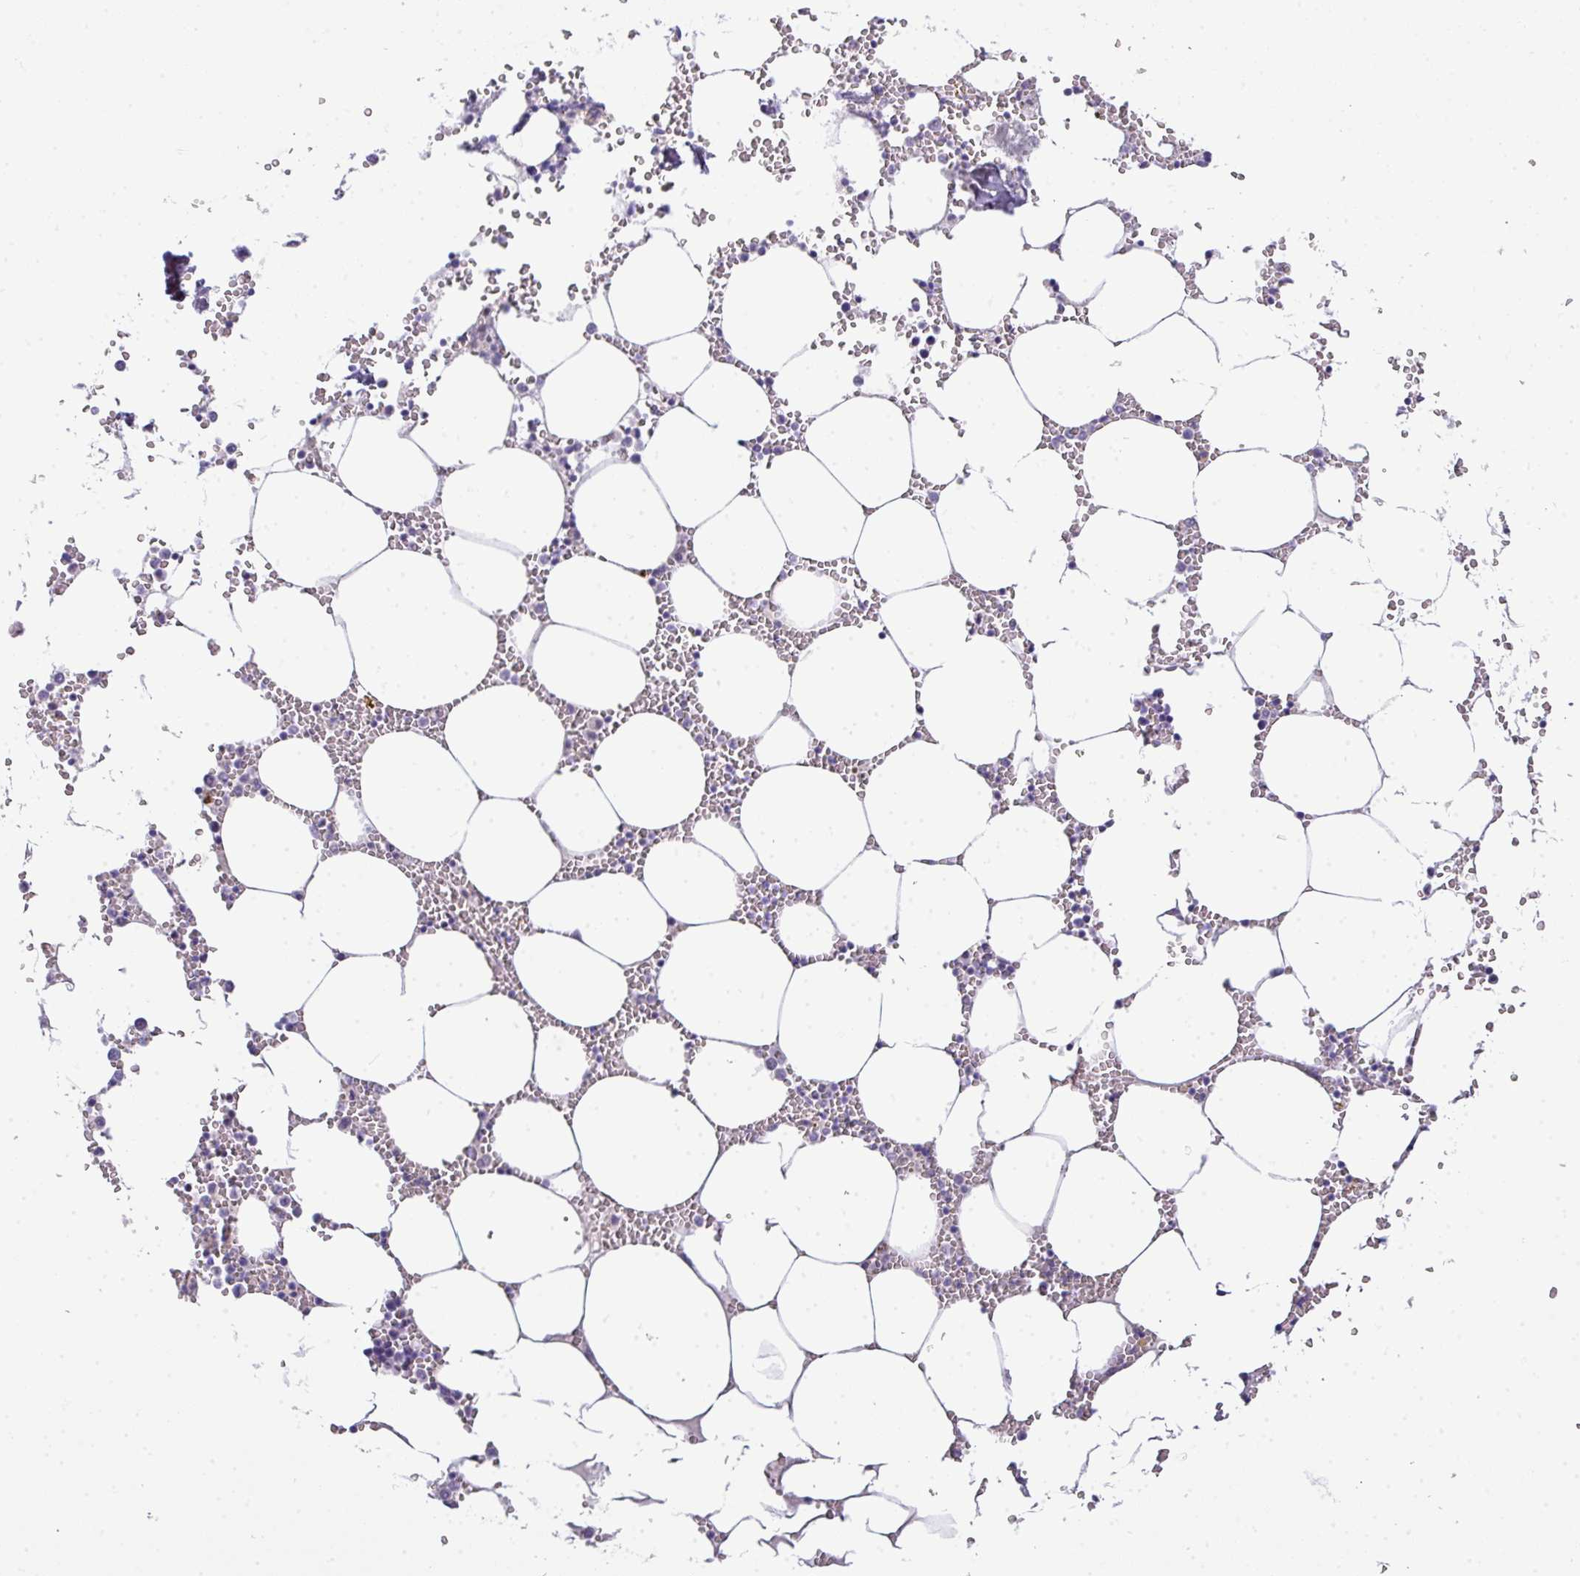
{"staining": {"intensity": "negative", "quantity": "none", "location": "none"}, "tissue": "bone marrow", "cell_type": "Hematopoietic cells", "image_type": "normal", "snomed": [{"axis": "morphology", "description": "Normal tissue, NOS"}, {"axis": "topography", "description": "Bone marrow"}], "caption": "Bone marrow stained for a protein using IHC displays no expression hematopoietic cells.", "gene": "GCG", "patient": {"sex": "male", "age": 54}}